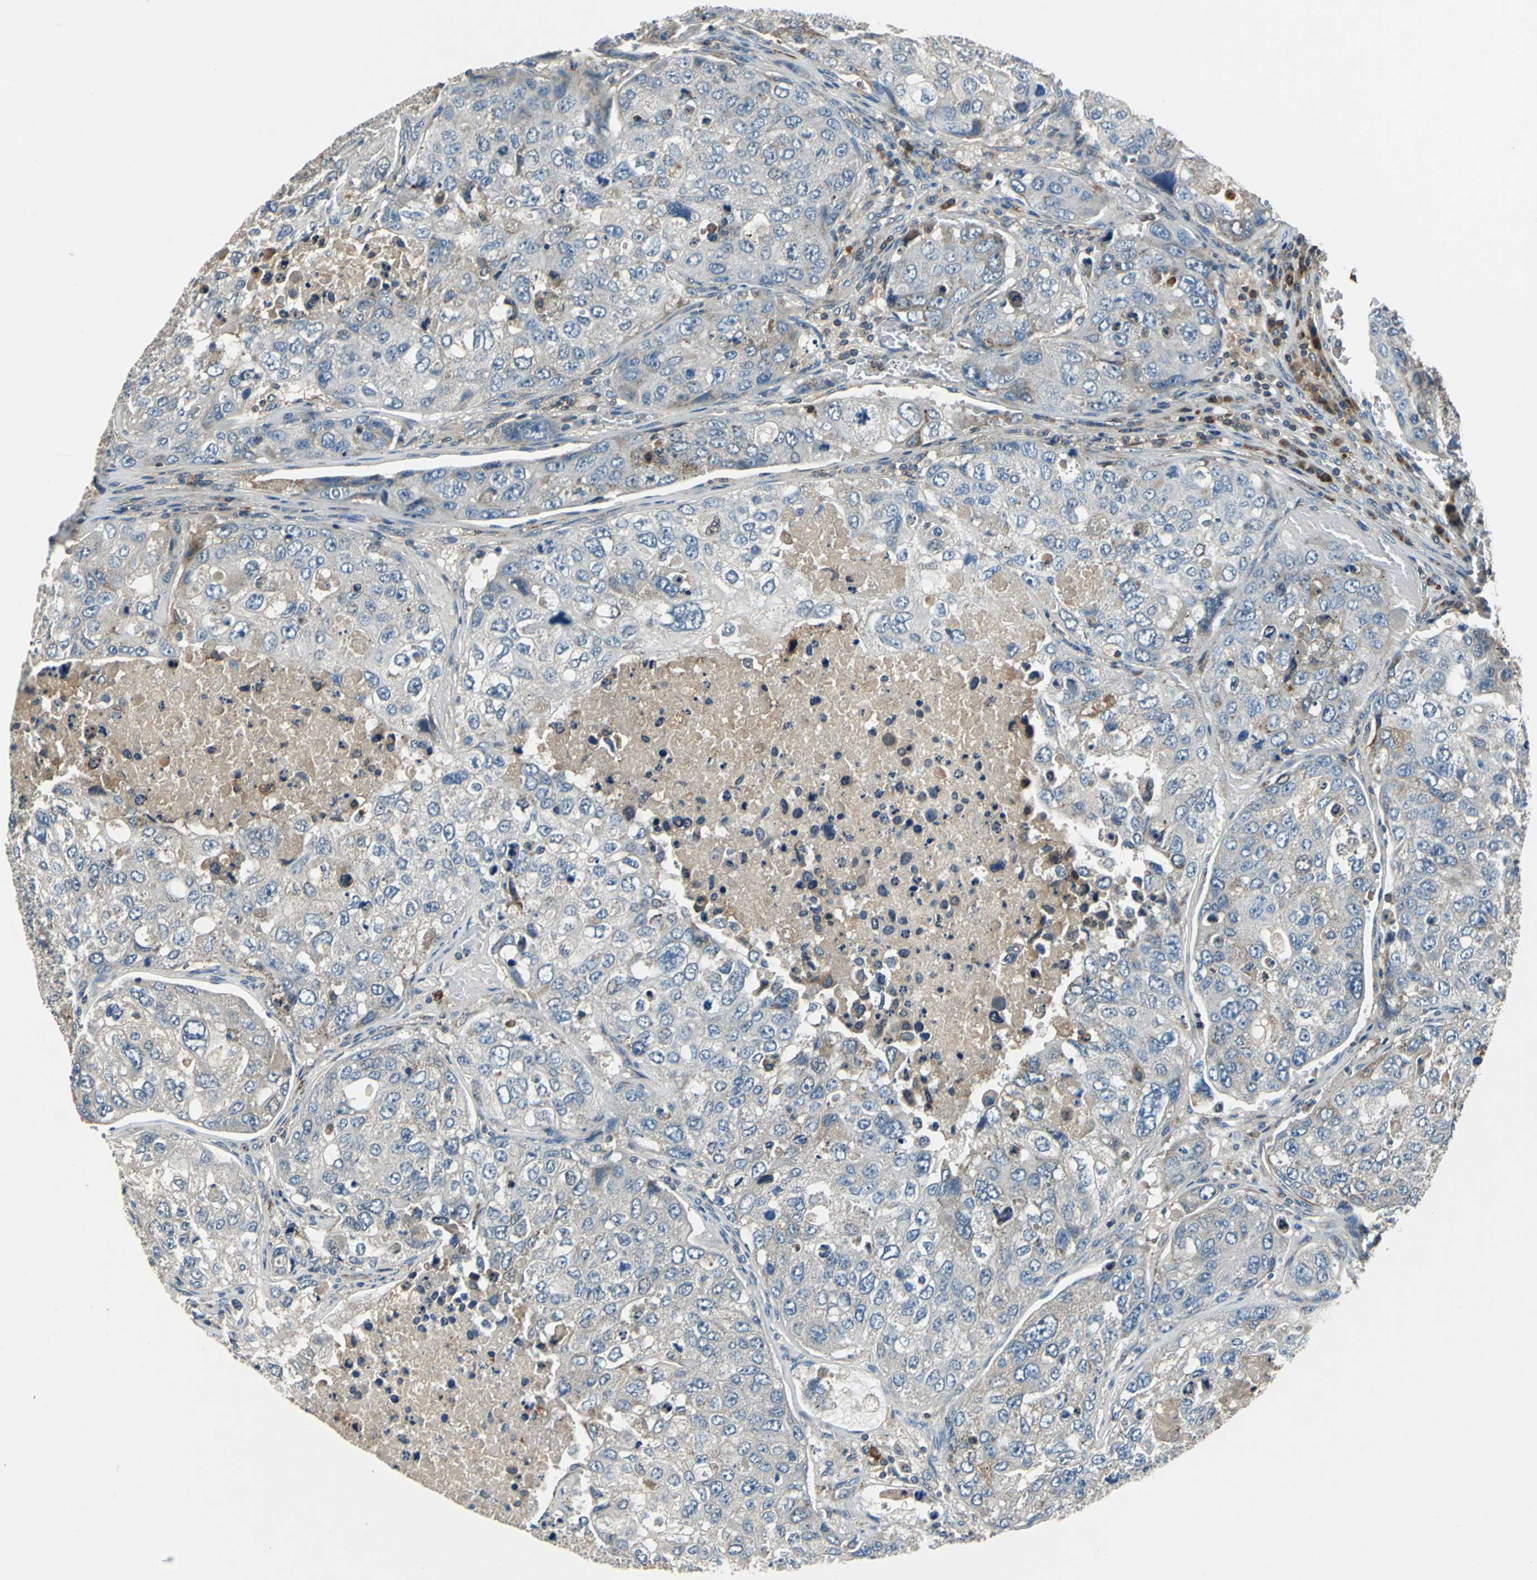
{"staining": {"intensity": "weak", "quantity": "<25%", "location": "cytoplasmic/membranous"}, "tissue": "urothelial cancer", "cell_type": "Tumor cells", "image_type": "cancer", "snomed": [{"axis": "morphology", "description": "Urothelial carcinoma, High grade"}, {"axis": "topography", "description": "Lymph node"}, {"axis": "topography", "description": "Urinary bladder"}], "caption": "Human urothelial carcinoma (high-grade) stained for a protein using immunohistochemistry (IHC) exhibits no expression in tumor cells.", "gene": "SLC19A2", "patient": {"sex": "male", "age": 51}}